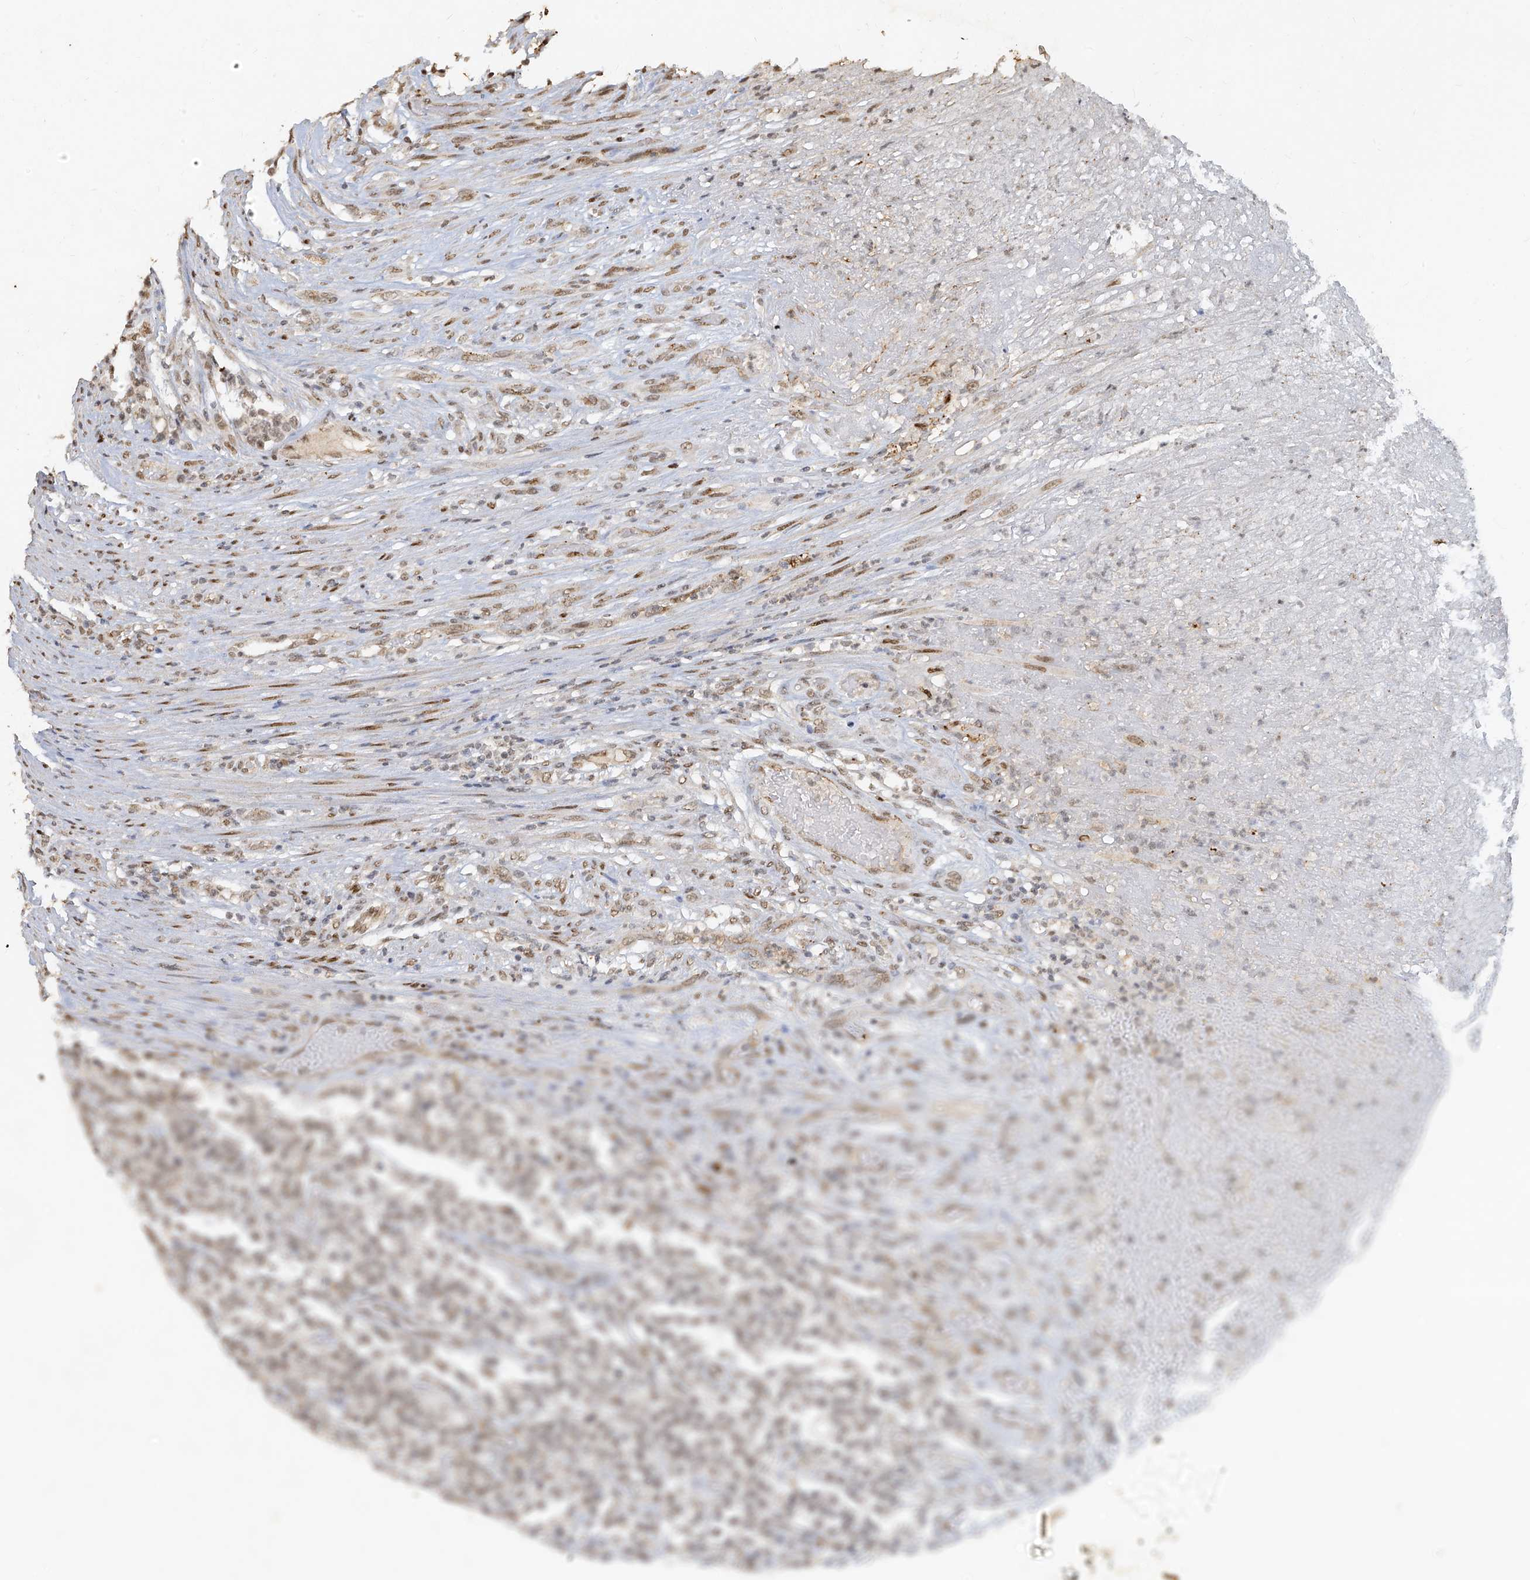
{"staining": {"intensity": "weak", "quantity": ">75%", "location": "nuclear"}, "tissue": "lymphoma", "cell_type": "Tumor cells", "image_type": "cancer", "snomed": [{"axis": "morphology", "description": "Malignant lymphoma, non-Hodgkin's type, High grade"}, {"axis": "topography", "description": "Soft tissue"}], "caption": "About >75% of tumor cells in high-grade malignant lymphoma, non-Hodgkin's type exhibit weak nuclear protein staining as visualized by brown immunohistochemical staining.", "gene": "ATRIP", "patient": {"sex": "male", "age": 18}}